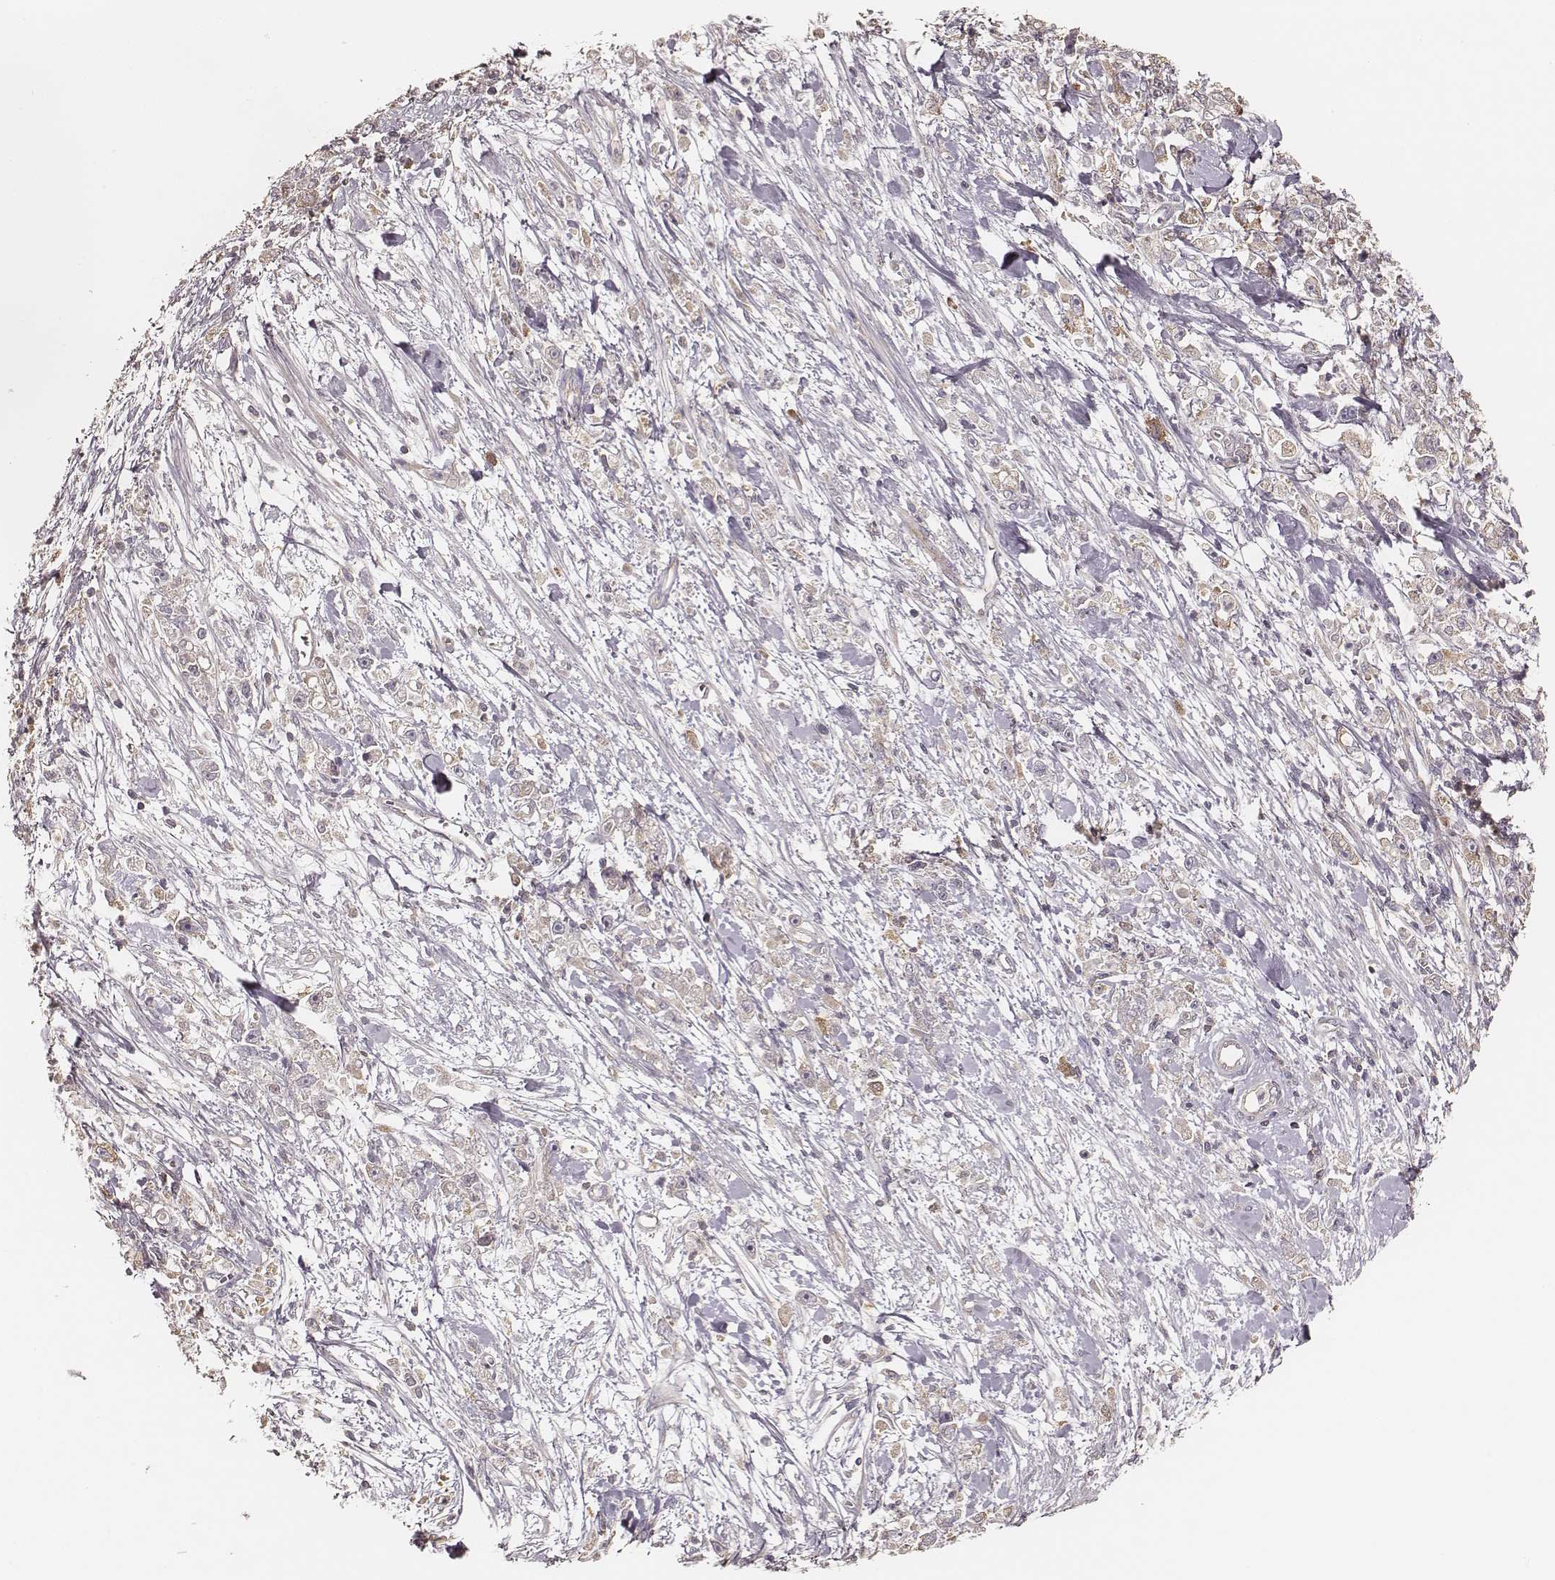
{"staining": {"intensity": "weak", "quantity": "<25%", "location": "cytoplasmic/membranous"}, "tissue": "stomach cancer", "cell_type": "Tumor cells", "image_type": "cancer", "snomed": [{"axis": "morphology", "description": "Adenocarcinoma, NOS"}, {"axis": "topography", "description": "Stomach"}], "caption": "Protein analysis of stomach cancer (adenocarcinoma) exhibits no significant expression in tumor cells.", "gene": "CARS1", "patient": {"sex": "female", "age": 59}}